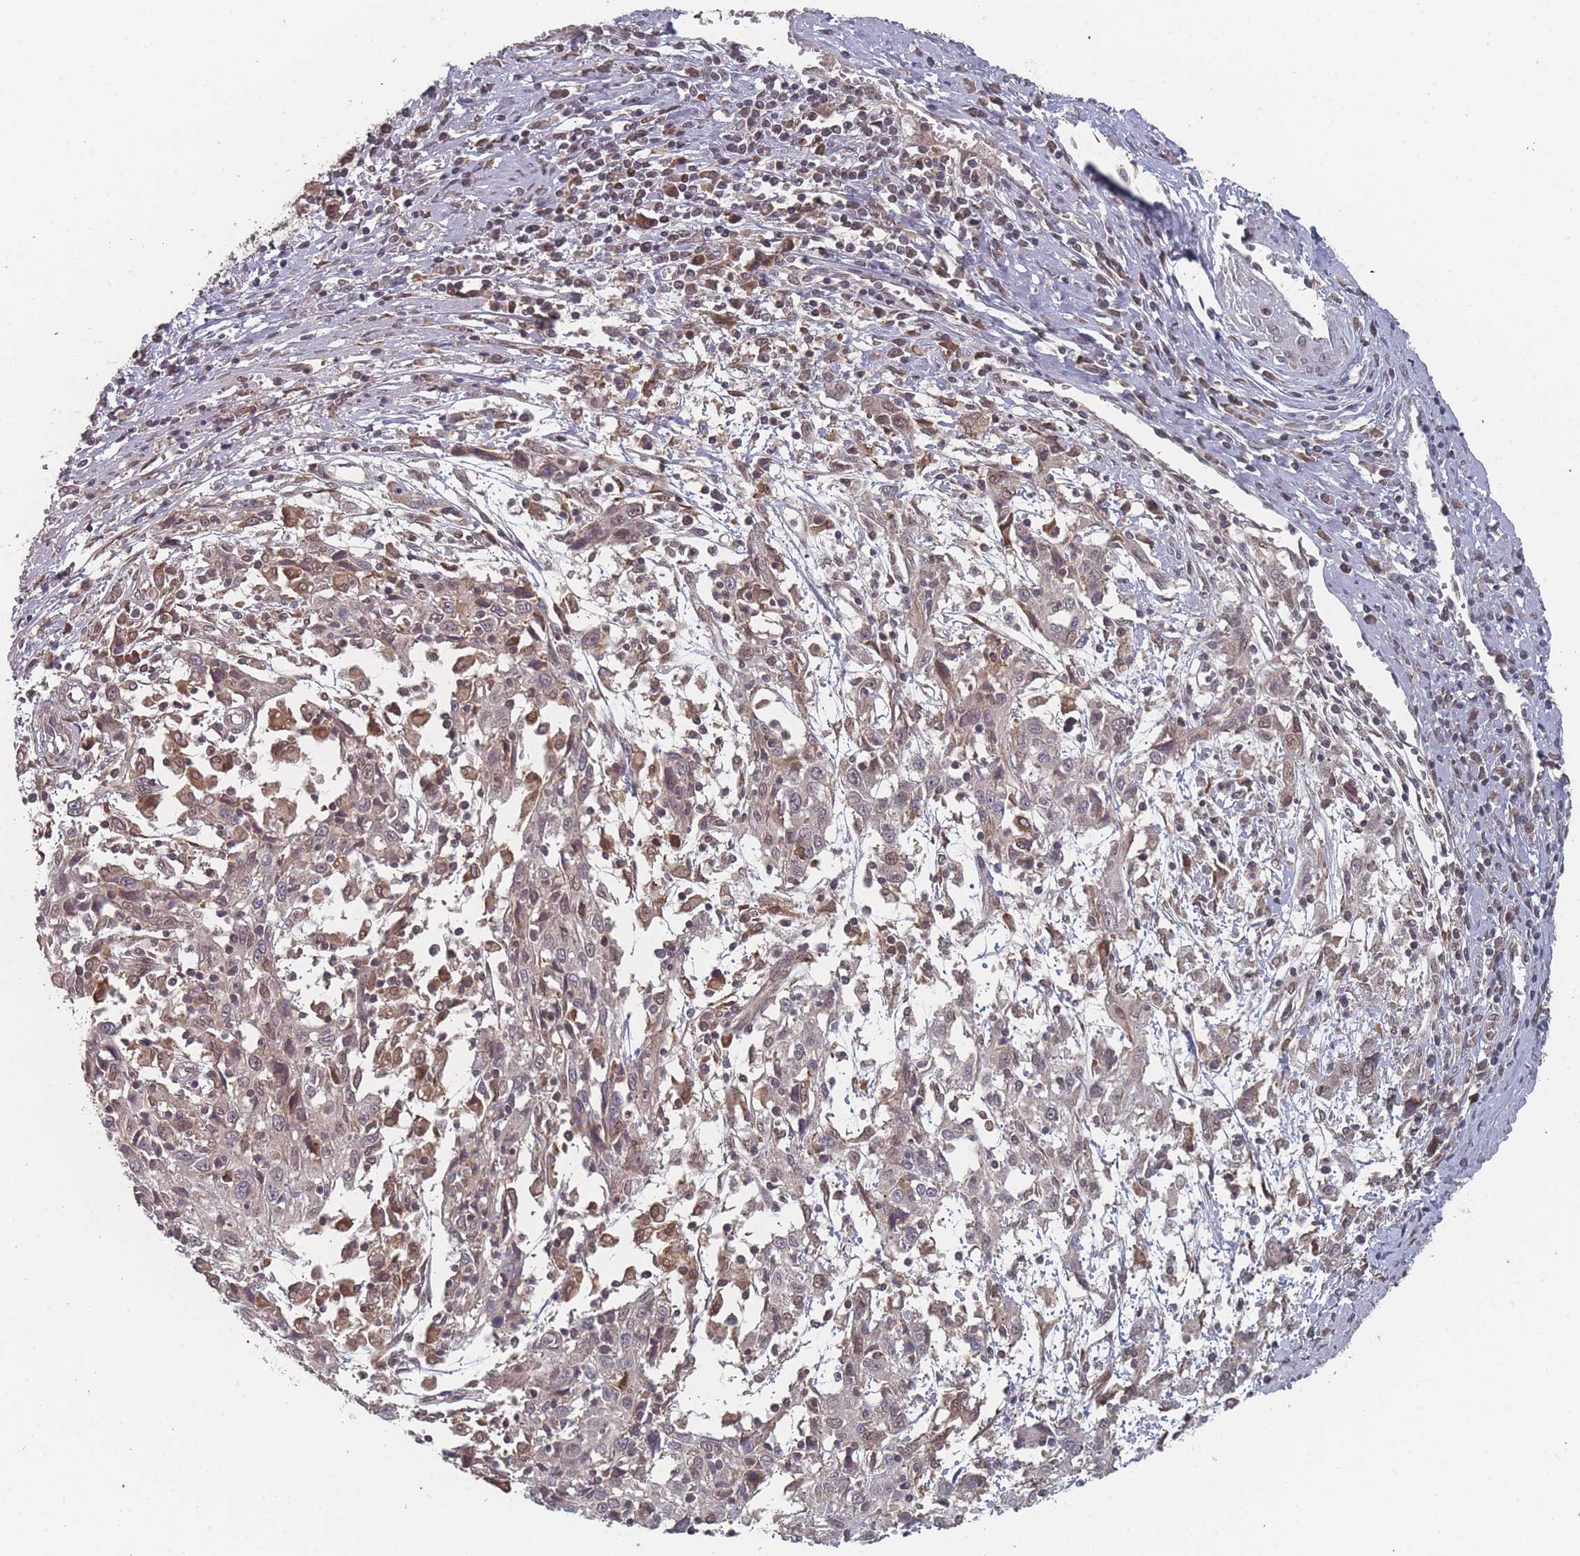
{"staining": {"intensity": "negative", "quantity": "none", "location": "none"}, "tissue": "cervical cancer", "cell_type": "Tumor cells", "image_type": "cancer", "snomed": [{"axis": "morphology", "description": "Squamous cell carcinoma, NOS"}, {"axis": "topography", "description": "Cervix"}], "caption": "Protein analysis of cervical cancer (squamous cell carcinoma) demonstrates no significant staining in tumor cells. (Stains: DAB (3,3'-diaminobenzidine) immunohistochemistry with hematoxylin counter stain, Microscopy: brightfield microscopy at high magnification).", "gene": "TBC1D25", "patient": {"sex": "female", "age": 46}}